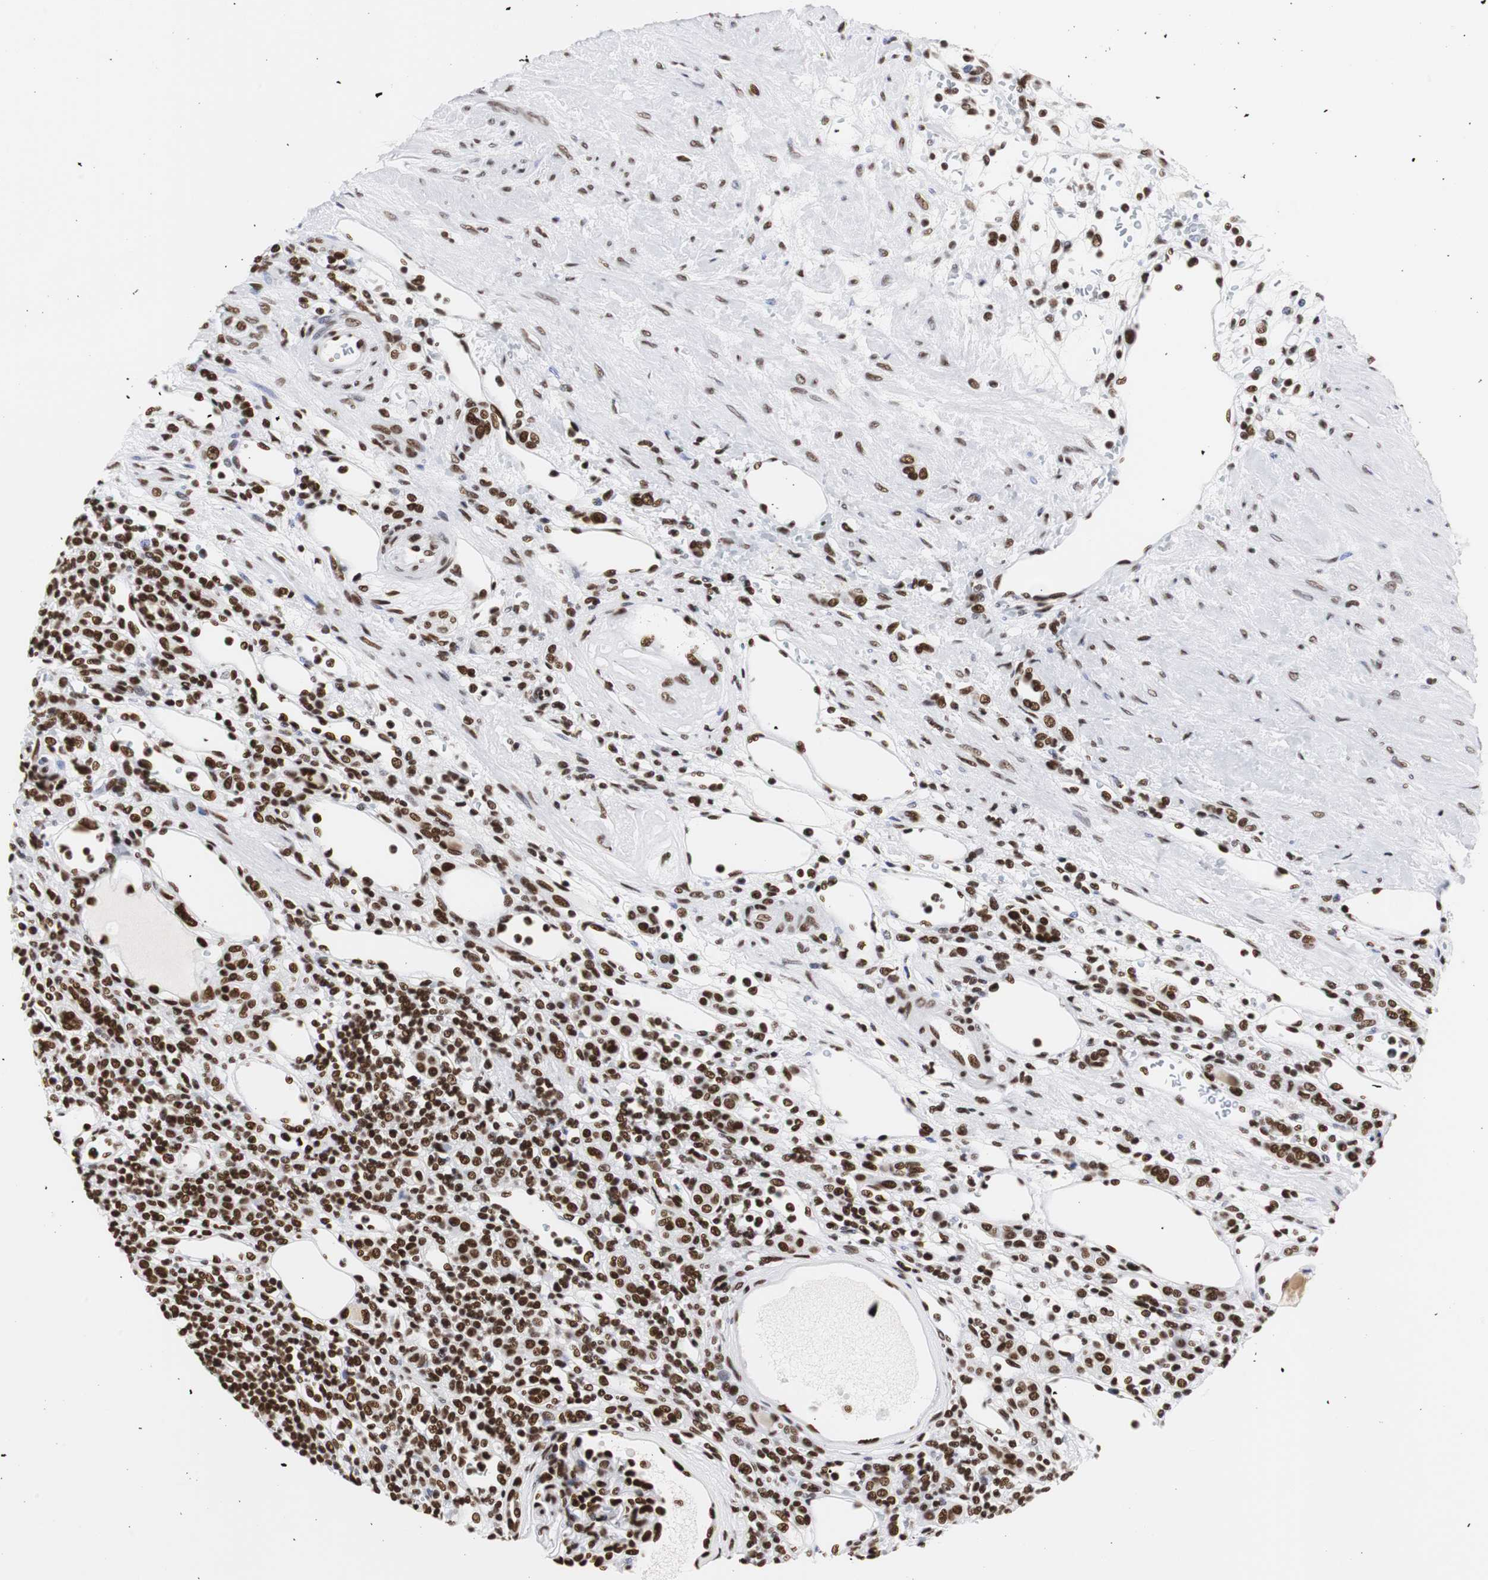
{"staining": {"intensity": "strong", "quantity": ">75%", "location": "nuclear"}, "tissue": "renal cancer", "cell_type": "Tumor cells", "image_type": "cancer", "snomed": [{"axis": "morphology", "description": "Normal tissue, NOS"}, {"axis": "morphology", "description": "Adenocarcinoma, NOS"}, {"axis": "topography", "description": "Kidney"}], "caption": "This is a histology image of IHC staining of renal cancer (adenocarcinoma), which shows strong staining in the nuclear of tumor cells.", "gene": "HNRNPH2", "patient": {"sex": "female", "age": 55}}